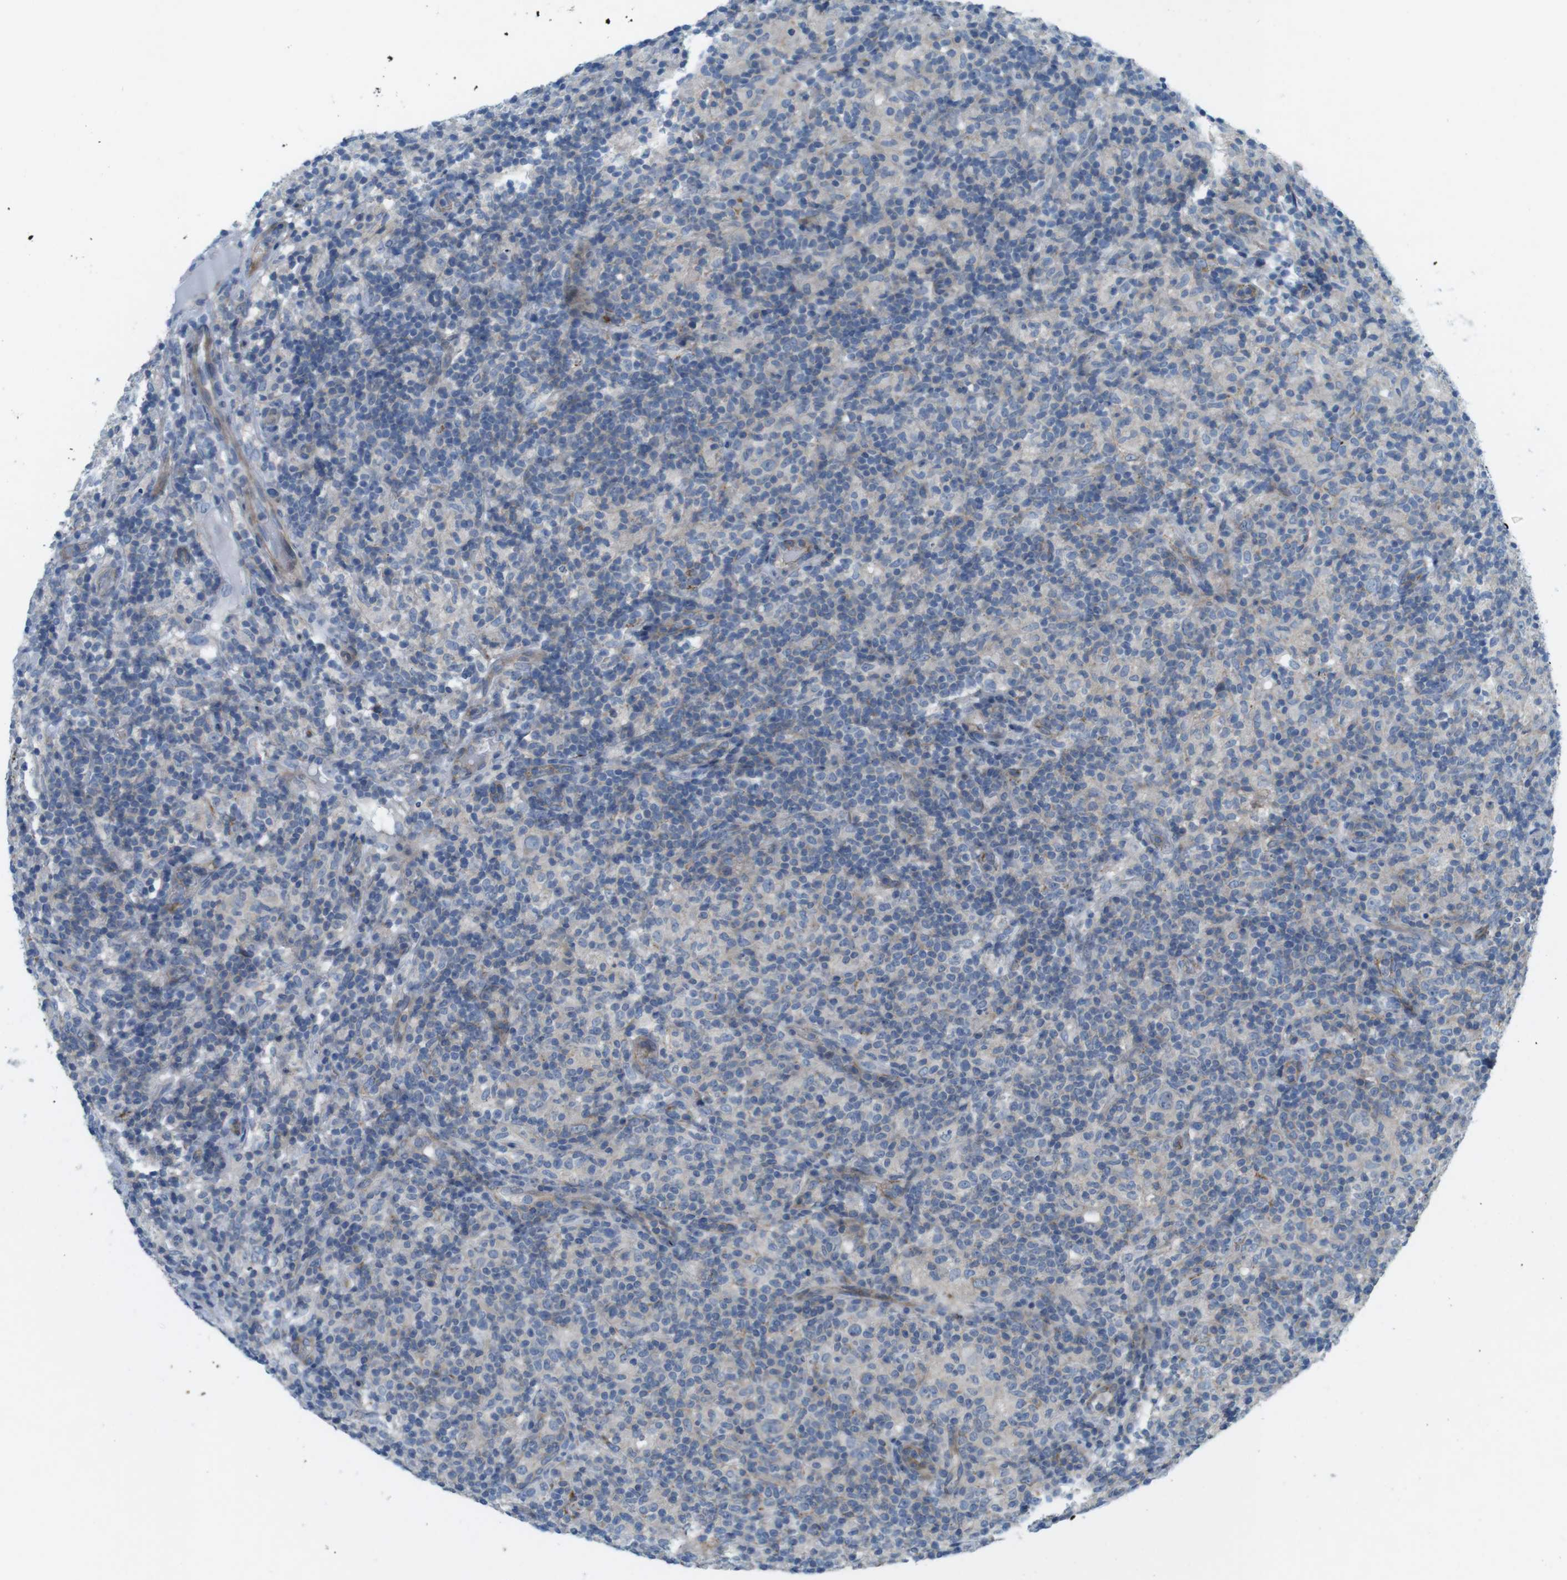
{"staining": {"intensity": "negative", "quantity": "none", "location": "none"}, "tissue": "lymphoma", "cell_type": "Tumor cells", "image_type": "cancer", "snomed": [{"axis": "morphology", "description": "Hodgkin's disease, NOS"}, {"axis": "topography", "description": "Lymph node"}], "caption": "IHC micrograph of lymphoma stained for a protein (brown), which reveals no expression in tumor cells.", "gene": "TYW1", "patient": {"sex": "male", "age": 70}}